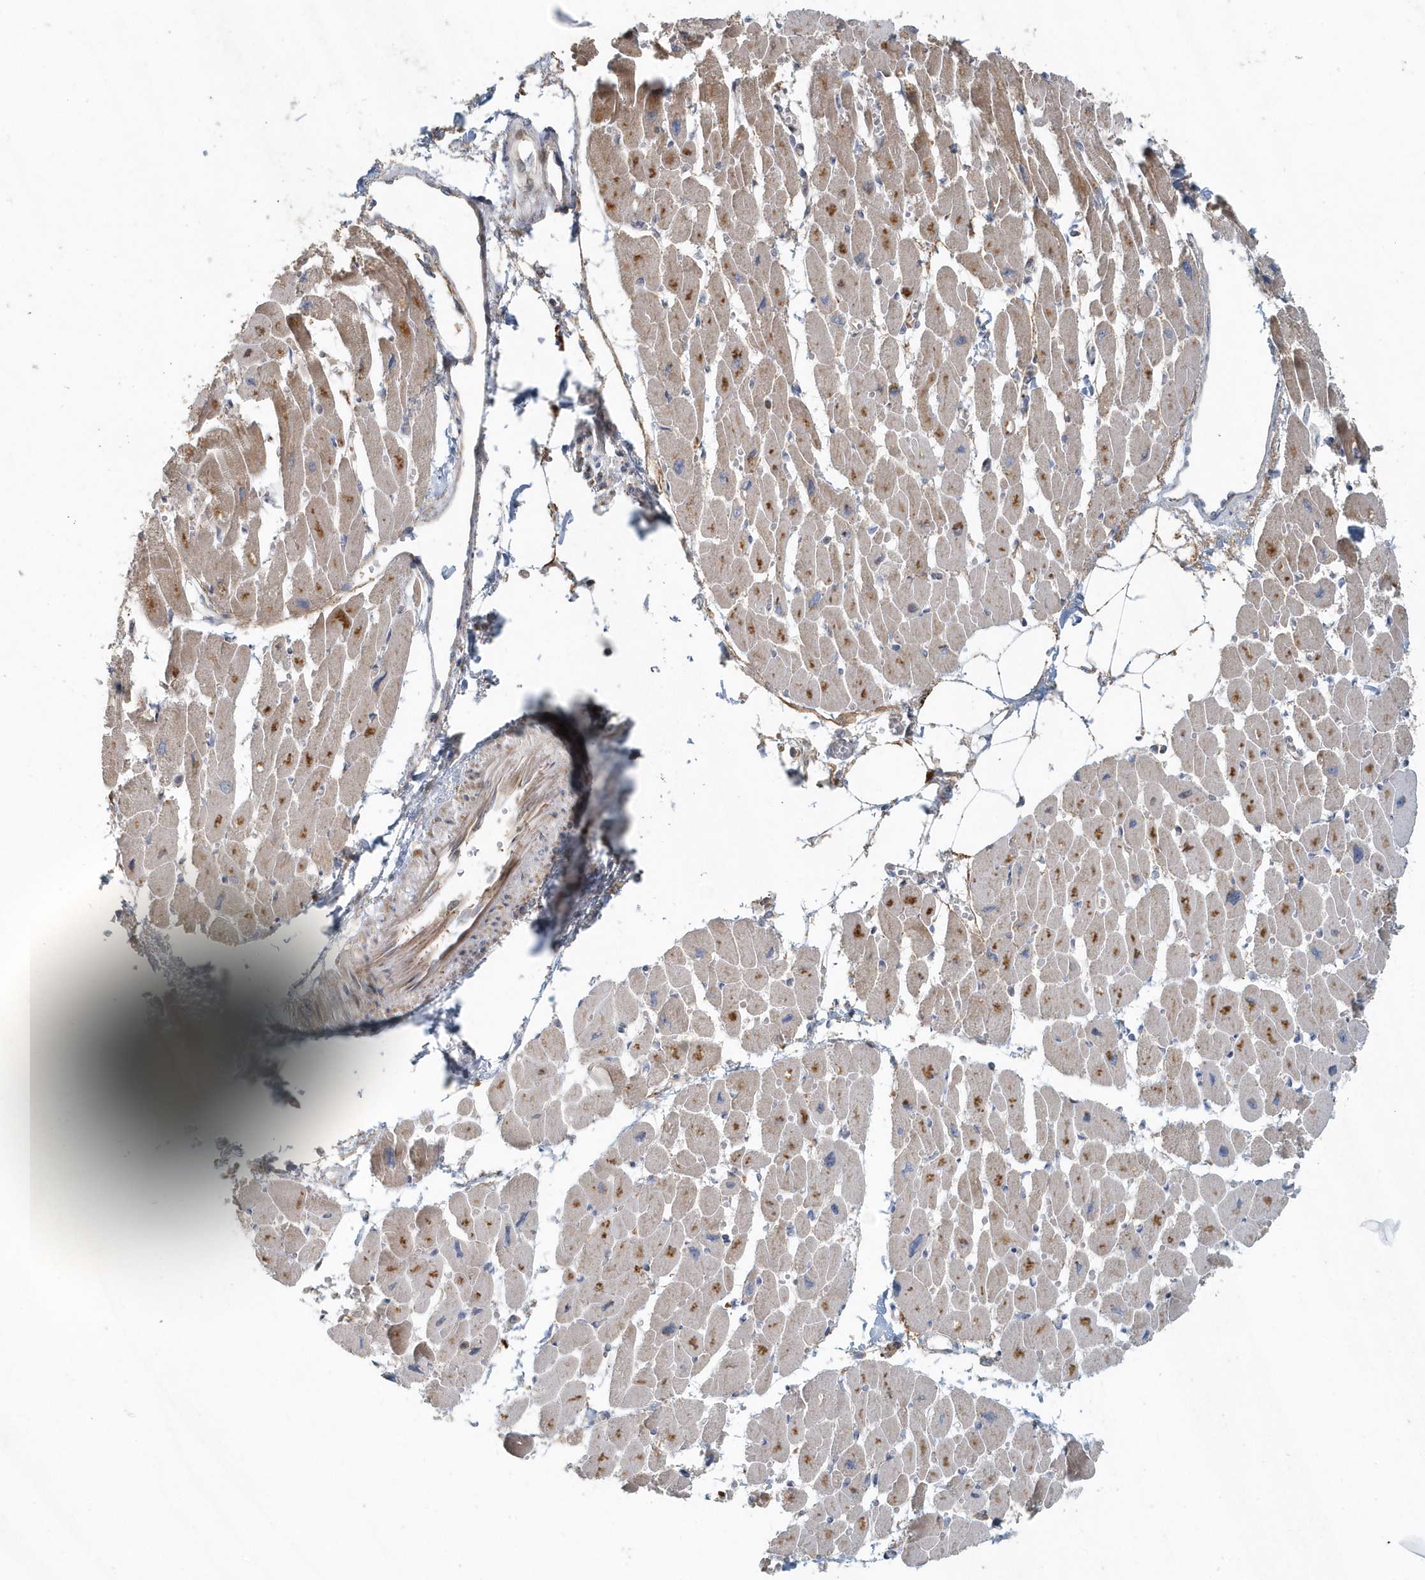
{"staining": {"intensity": "weak", "quantity": "25%-75%", "location": "cytoplasmic/membranous"}, "tissue": "heart muscle", "cell_type": "Cardiomyocytes", "image_type": "normal", "snomed": [{"axis": "morphology", "description": "Normal tissue, NOS"}, {"axis": "topography", "description": "Heart"}], "caption": "Weak cytoplasmic/membranous protein expression is present in about 25%-75% of cardiomyocytes in heart muscle.", "gene": "MMUT", "patient": {"sex": "female", "age": 54}}